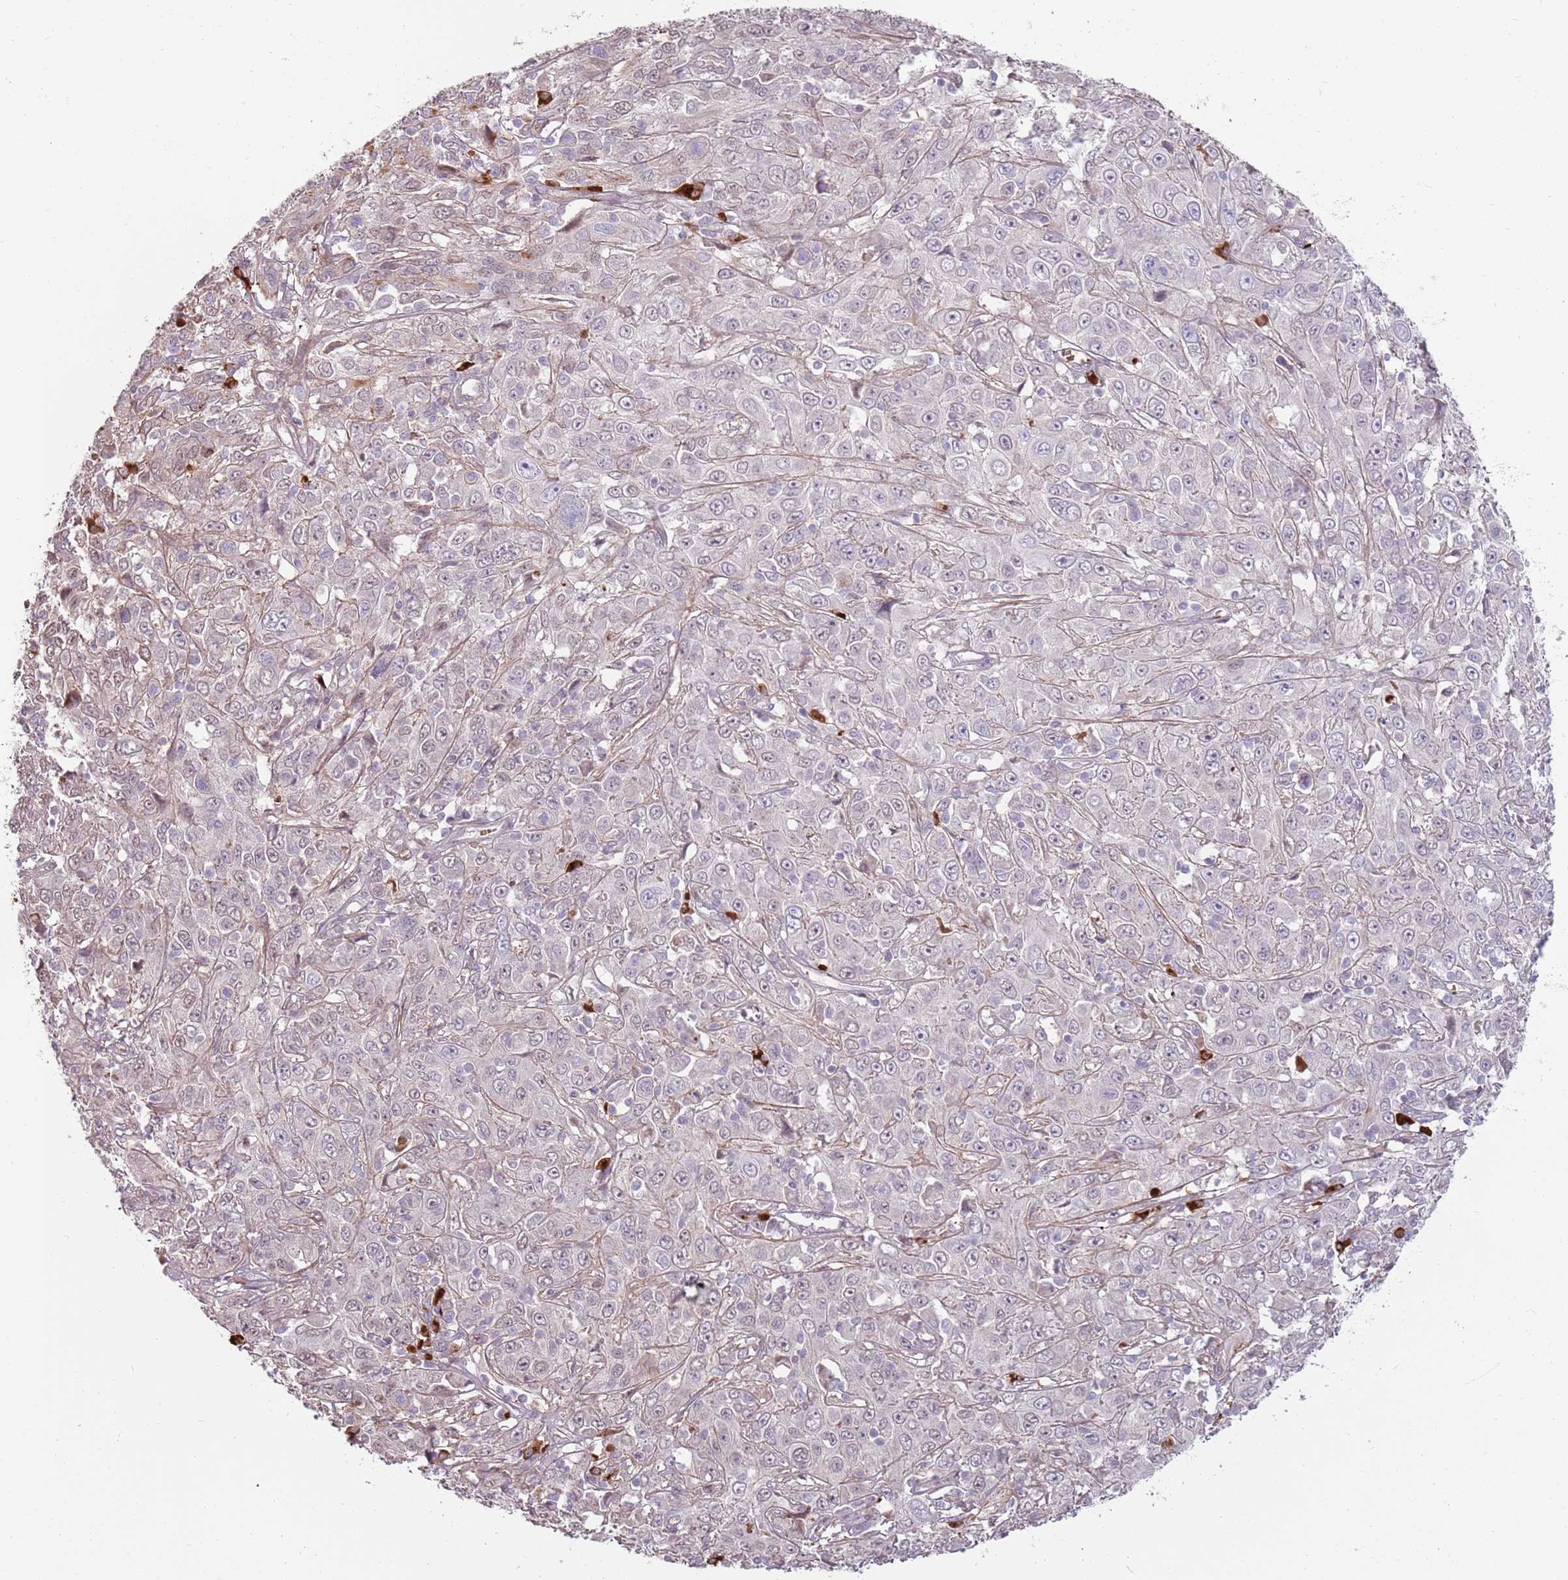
{"staining": {"intensity": "weak", "quantity": "25%-75%", "location": "cytoplasmic/membranous"}, "tissue": "cervical cancer", "cell_type": "Tumor cells", "image_type": "cancer", "snomed": [{"axis": "morphology", "description": "Squamous cell carcinoma, NOS"}, {"axis": "topography", "description": "Cervix"}], "caption": "Cervical cancer (squamous cell carcinoma) was stained to show a protein in brown. There is low levels of weak cytoplasmic/membranous staining in approximately 25%-75% of tumor cells. The staining was performed using DAB (3,3'-diaminobenzidine) to visualize the protein expression in brown, while the nuclei were stained in blue with hematoxylin (Magnification: 20x).", "gene": "MCUB", "patient": {"sex": "female", "age": 46}}